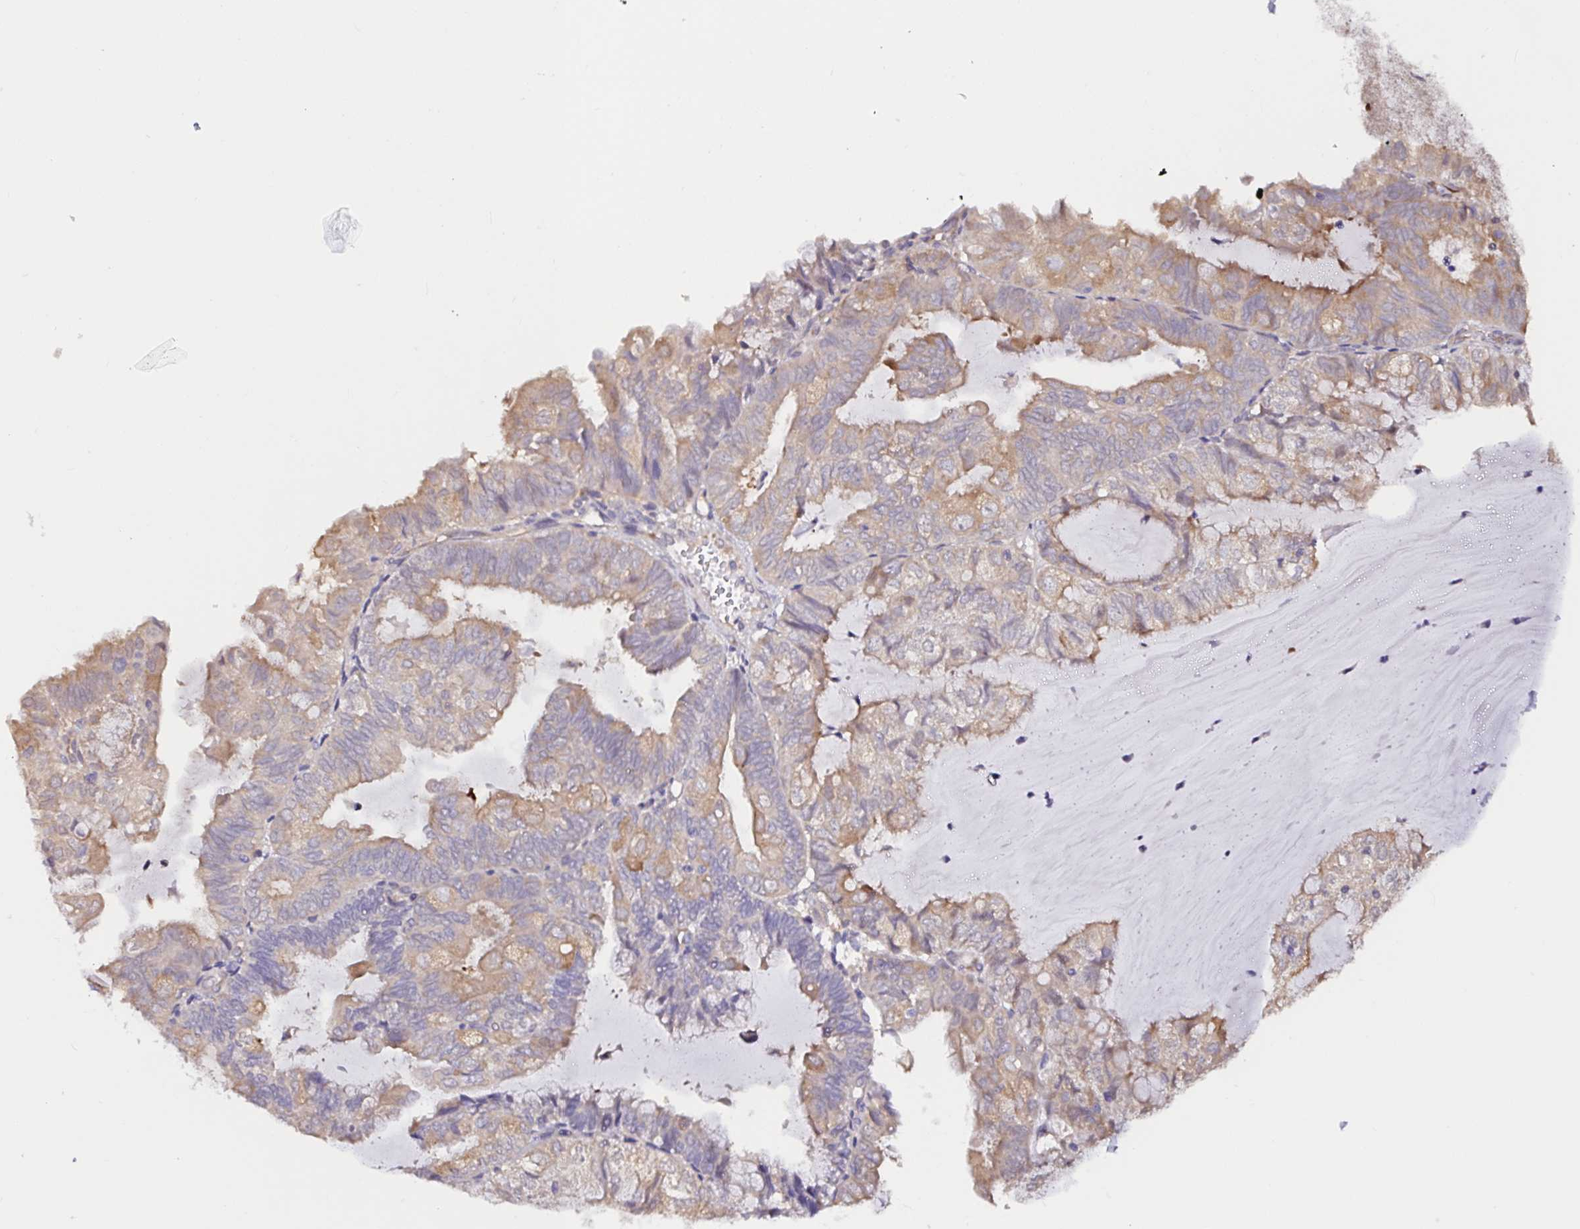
{"staining": {"intensity": "weak", "quantity": ">75%", "location": "cytoplasmic/membranous"}, "tissue": "endometrial cancer", "cell_type": "Tumor cells", "image_type": "cancer", "snomed": [{"axis": "morphology", "description": "Adenocarcinoma, NOS"}, {"axis": "topography", "description": "Endometrium"}], "caption": "Immunohistochemistry staining of endometrial adenocarcinoma, which displays low levels of weak cytoplasmic/membranous expression in approximately >75% of tumor cells indicating weak cytoplasmic/membranous protein positivity. The staining was performed using DAB (3,3'-diaminobenzidine) (brown) for protein detection and nuclei were counterstained in hematoxylin (blue).", "gene": "RSRP1", "patient": {"sex": "female", "age": 81}}